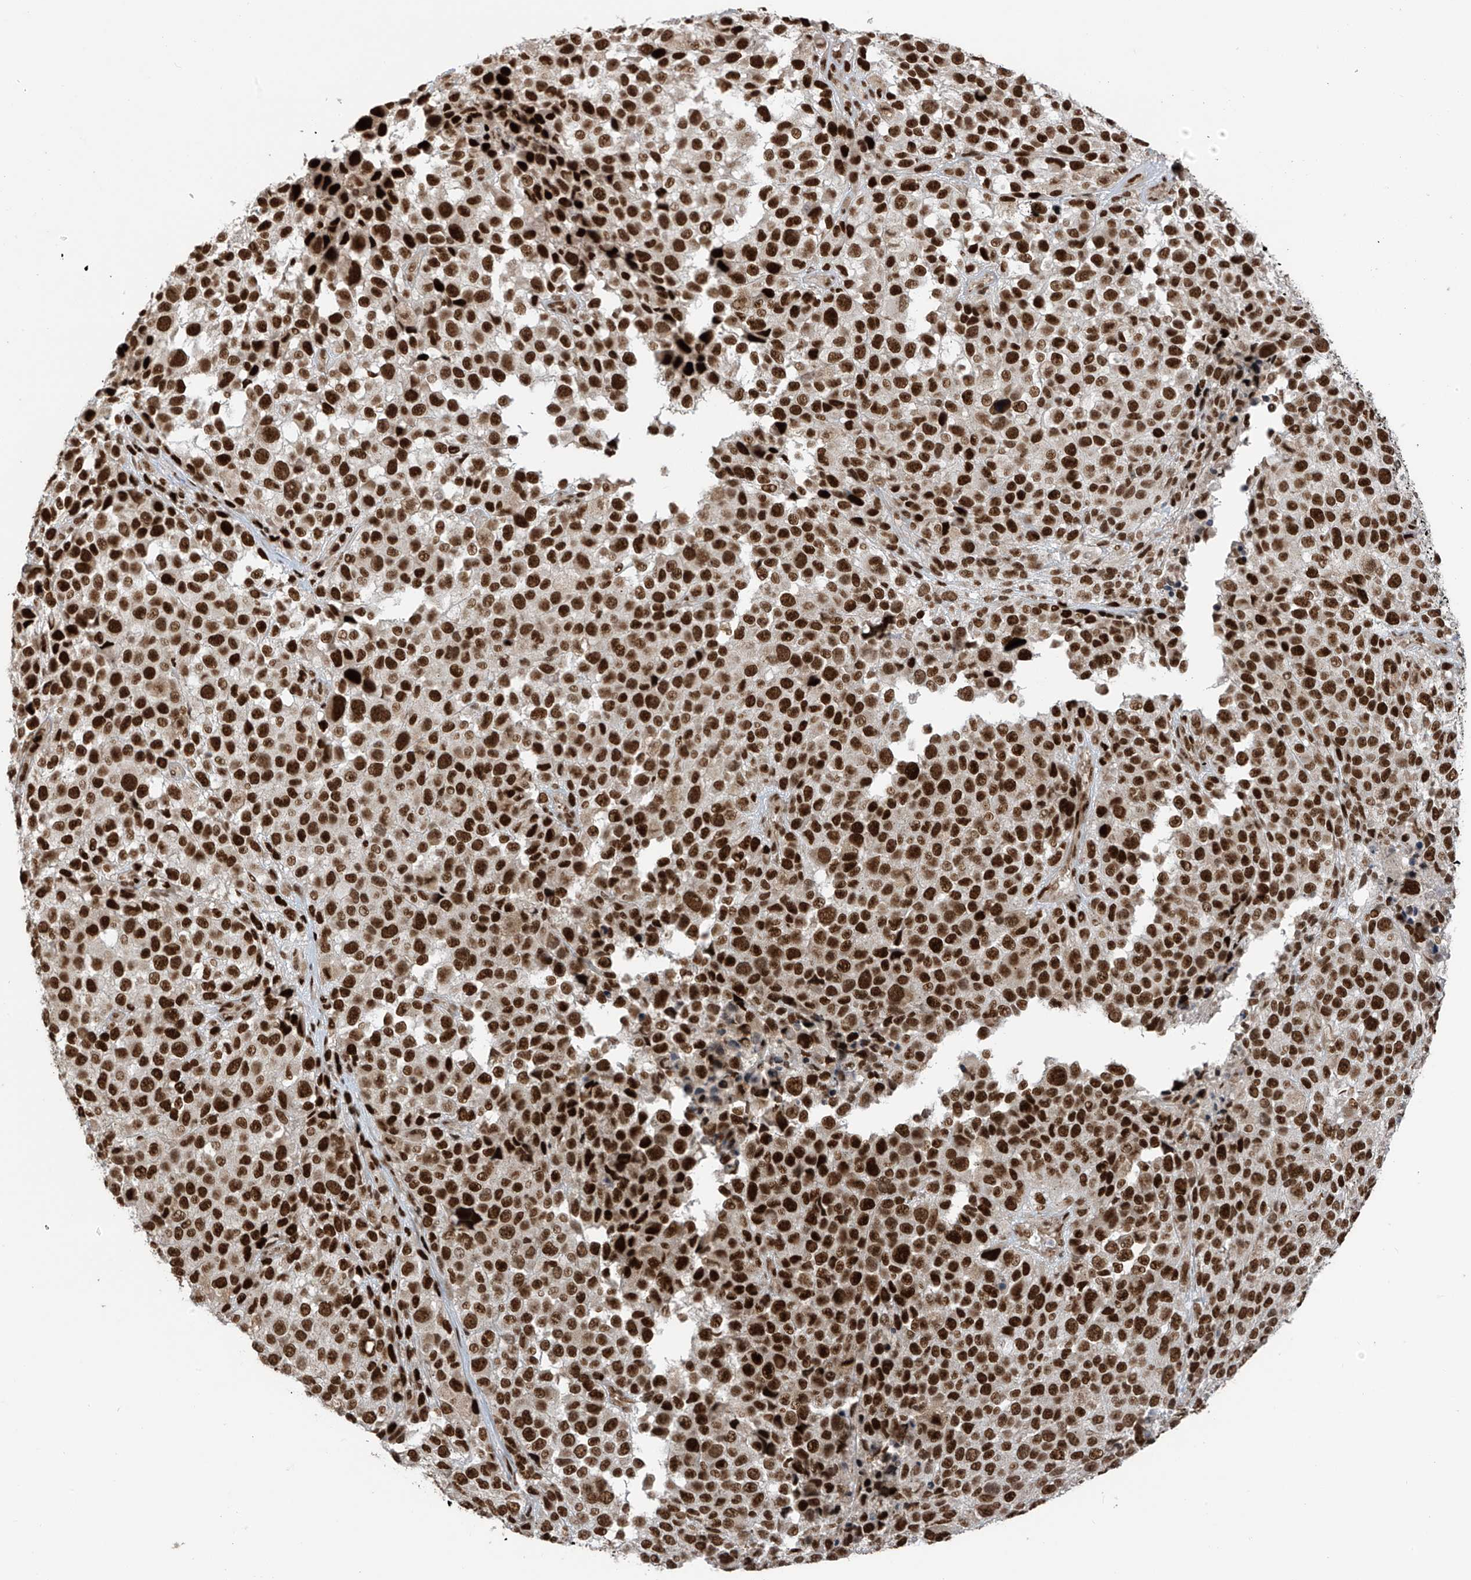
{"staining": {"intensity": "strong", "quantity": ">75%", "location": "nuclear"}, "tissue": "melanoma", "cell_type": "Tumor cells", "image_type": "cancer", "snomed": [{"axis": "morphology", "description": "Malignant melanoma, NOS"}, {"axis": "topography", "description": "Skin of trunk"}], "caption": "The immunohistochemical stain highlights strong nuclear expression in tumor cells of malignant melanoma tissue.", "gene": "ARHGEF3", "patient": {"sex": "male", "age": 71}}